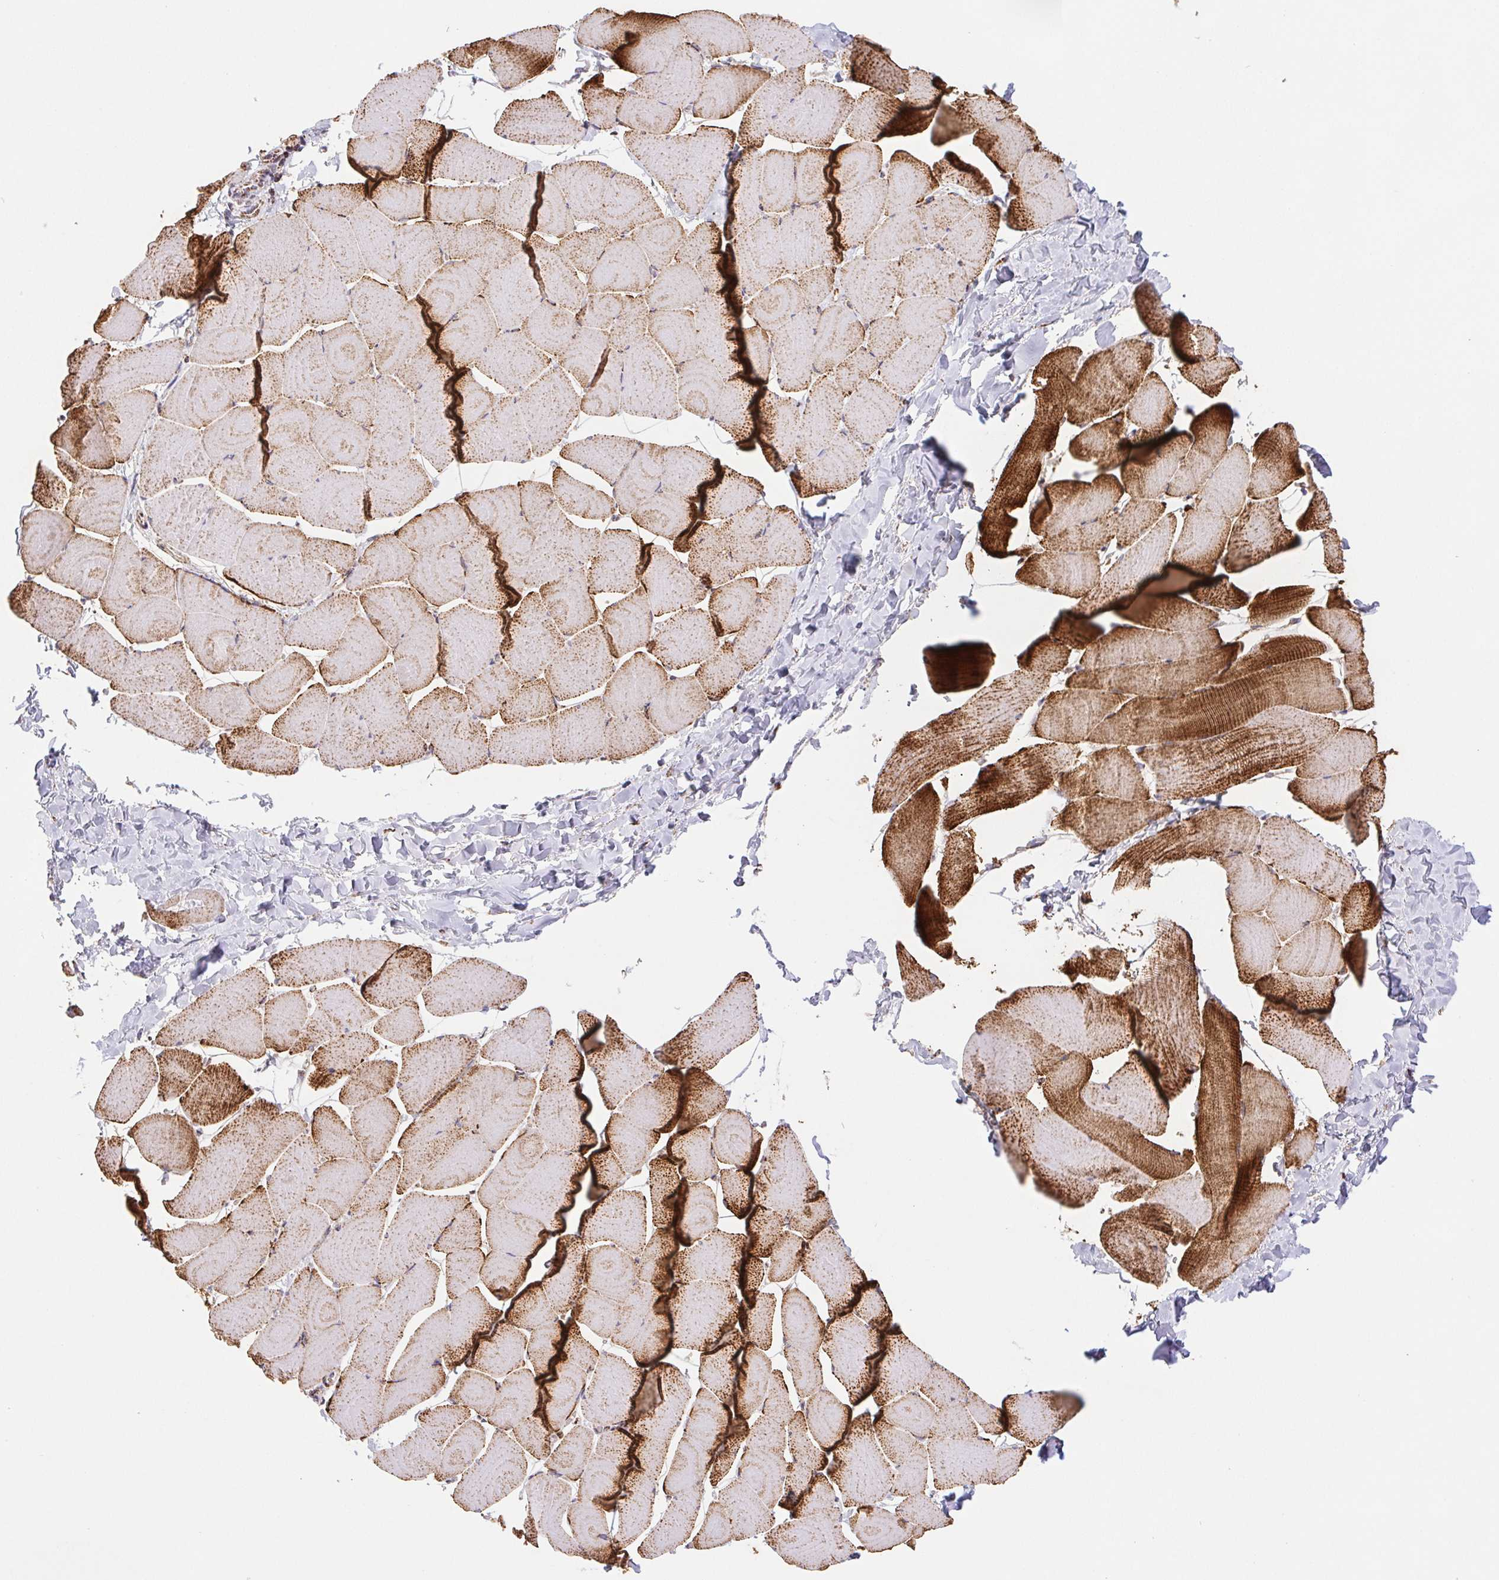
{"staining": {"intensity": "strong", "quantity": "25%-75%", "location": "cytoplasmic/membranous"}, "tissue": "skeletal muscle", "cell_type": "Myocytes", "image_type": "normal", "snomed": [{"axis": "morphology", "description": "Normal tissue, NOS"}, {"axis": "topography", "description": "Skeletal muscle"}], "caption": "Skeletal muscle stained with a brown dye exhibits strong cytoplasmic/membranous positive expression in approximately 25%-75% of myocytes.", "gene": "NIPSNAP2", "patient": {"sex": "male", "age": 25}}